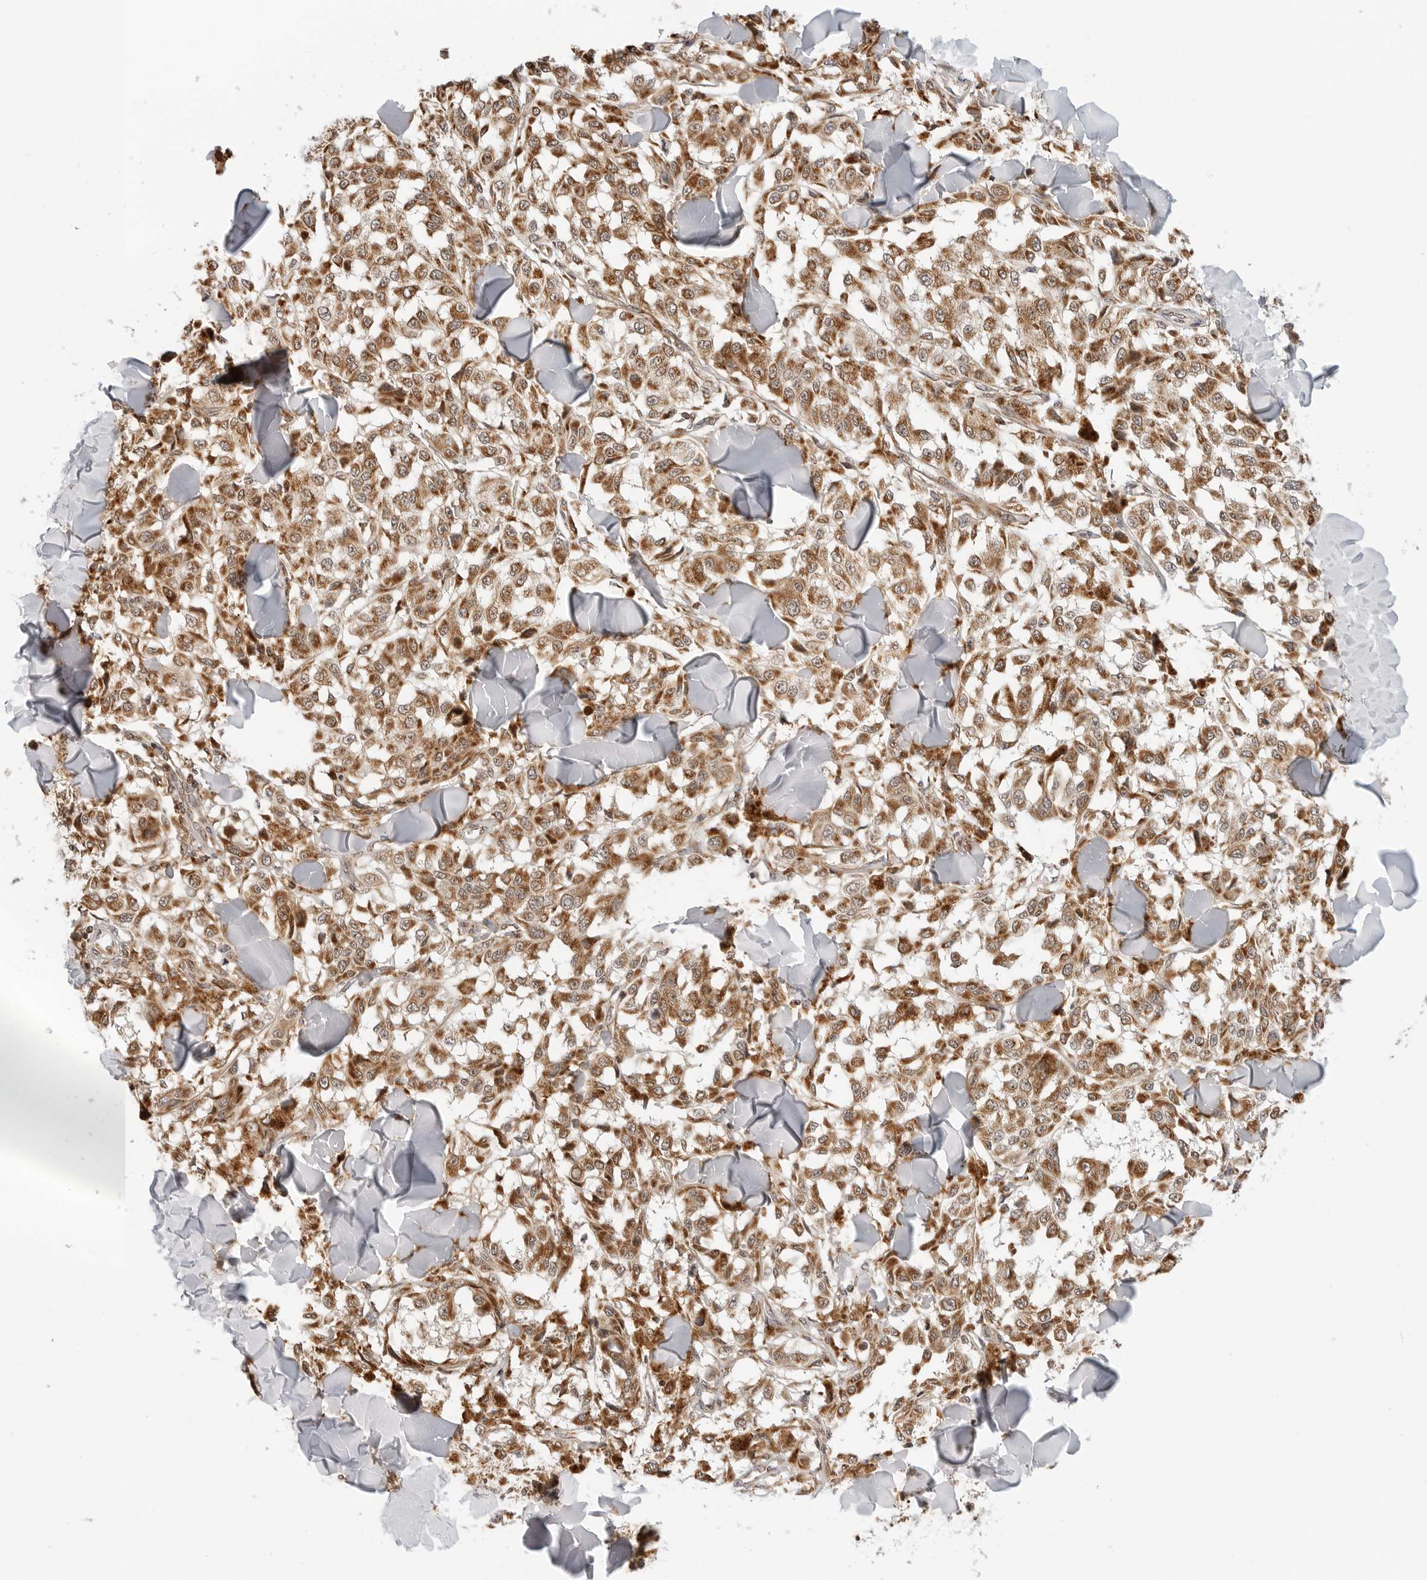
{"staining": {"intensity": "strong", "quantity": ">75%", "location": "cytoplasmic/membranous"}, "tissue": "melanoma", "cell_type": "Tumor cells", "image_type": "cancer", "snomed": [{"axis": "morphology", "description": "Malignant melanoma, NOS"}, {"axis": "topography", "description": "Skin"}], "caption": "About >75% of tumor cells in melanoma demonstrate strong cytoplasmic/membranous protein expression as visualized by brown immunohistochemical staining.", "gene": "POLR3GL", "patient": {"sex": "female", "age": 64}}